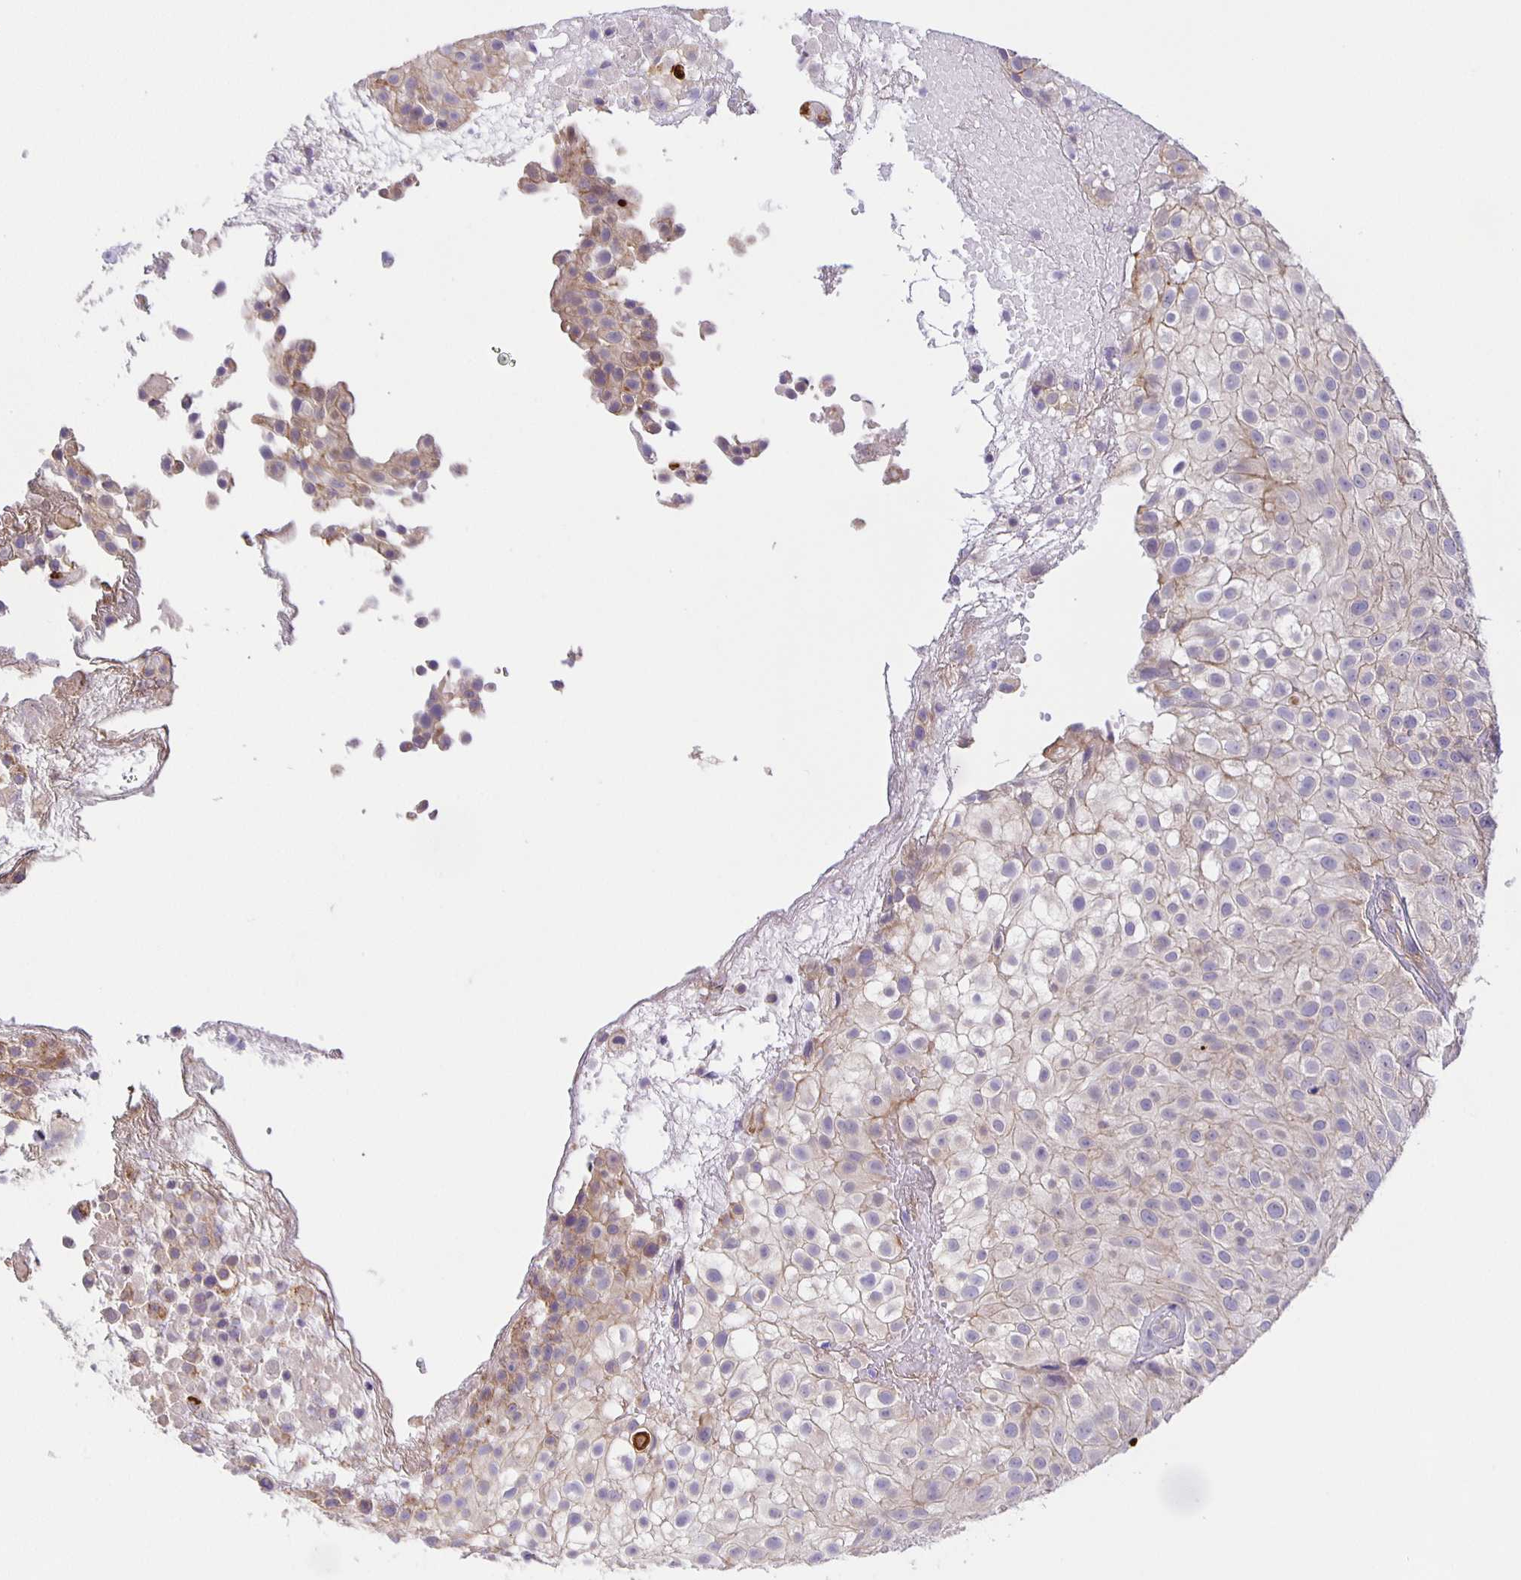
{"staining": {"intensity": "weak", "quantity": "25%-75%", "location": "cytoplasmic/membranous"}, "tissue": "urothelial cancer", "cell_type": "Tumor cells", "image_type": "cancer", "snomed": [{"axis": "morphology", "description": "Urothelial carcinoma, High grade"}, {"axis": "topography", "description": "Urinary bladder"}], "caption": "A micrograph of urothelial carcinoma (high-grade) stained for a protein demonstrates weak cytoplasmic/membranous brown staining in tumor cells.", "gene": "JMJD4", "patient": {"sex": "male", "age": 56}}